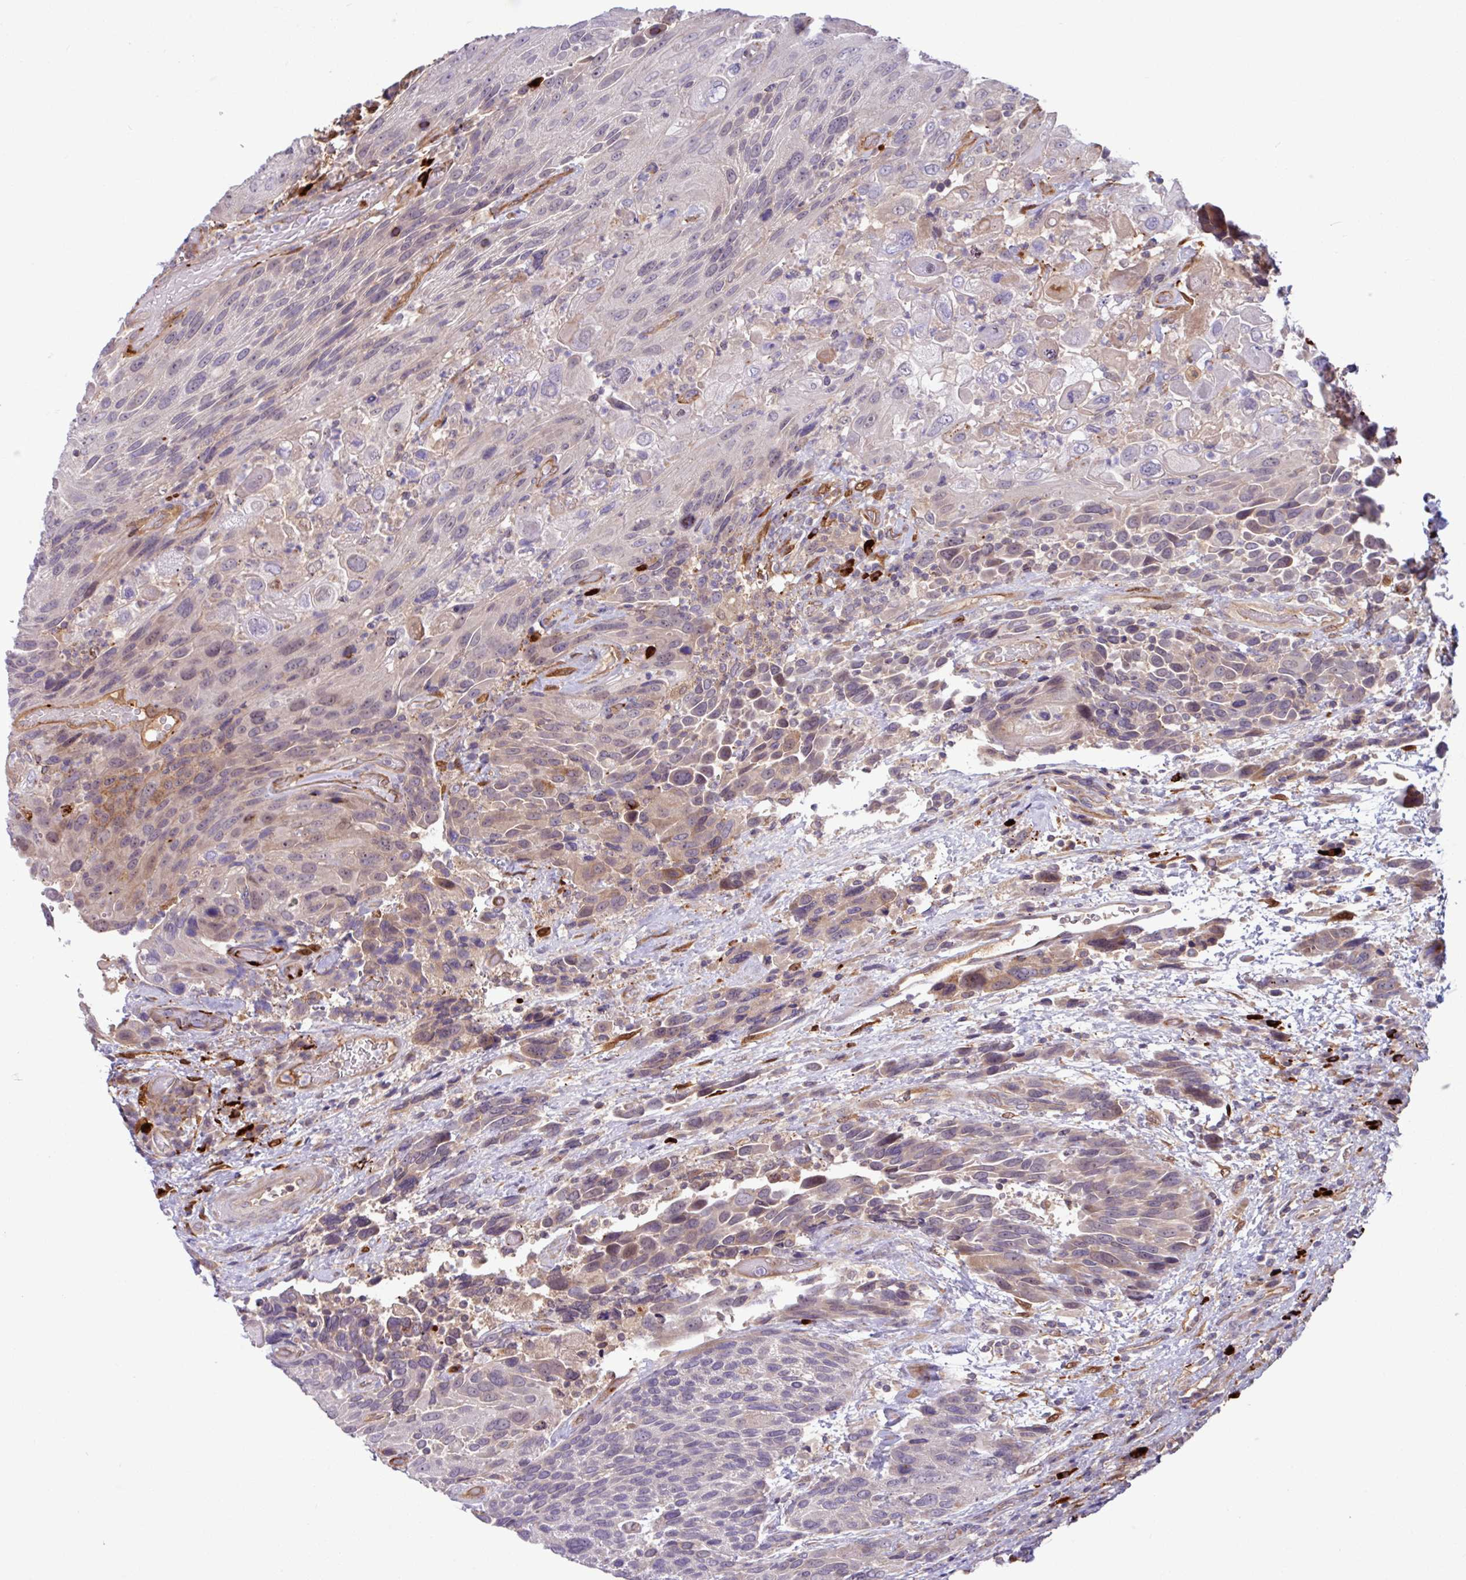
{"staining": {"intensity": "weak", "quantity": "25%-75%", "location": "cytoplasmic/membranous"}, "tissue": "urothelial cancer", "cell_type": "Tumor cells", "image_type": "cancer", "snomed": [{"axis": "morphology", "description": "Urothelial carcinoma, High grade"}, {"axis": "topography", "description": "Urinary bladder"}], "caption": "A histopathology image showing weak cytoplasmic/membranous positivity in about 25%-75% of tumor cells in urothelial cancer, as visualized by brown immunohistochemical staining.", "gene": "B4GALNT4", "patient": {"sex": "female", "age": 70}}